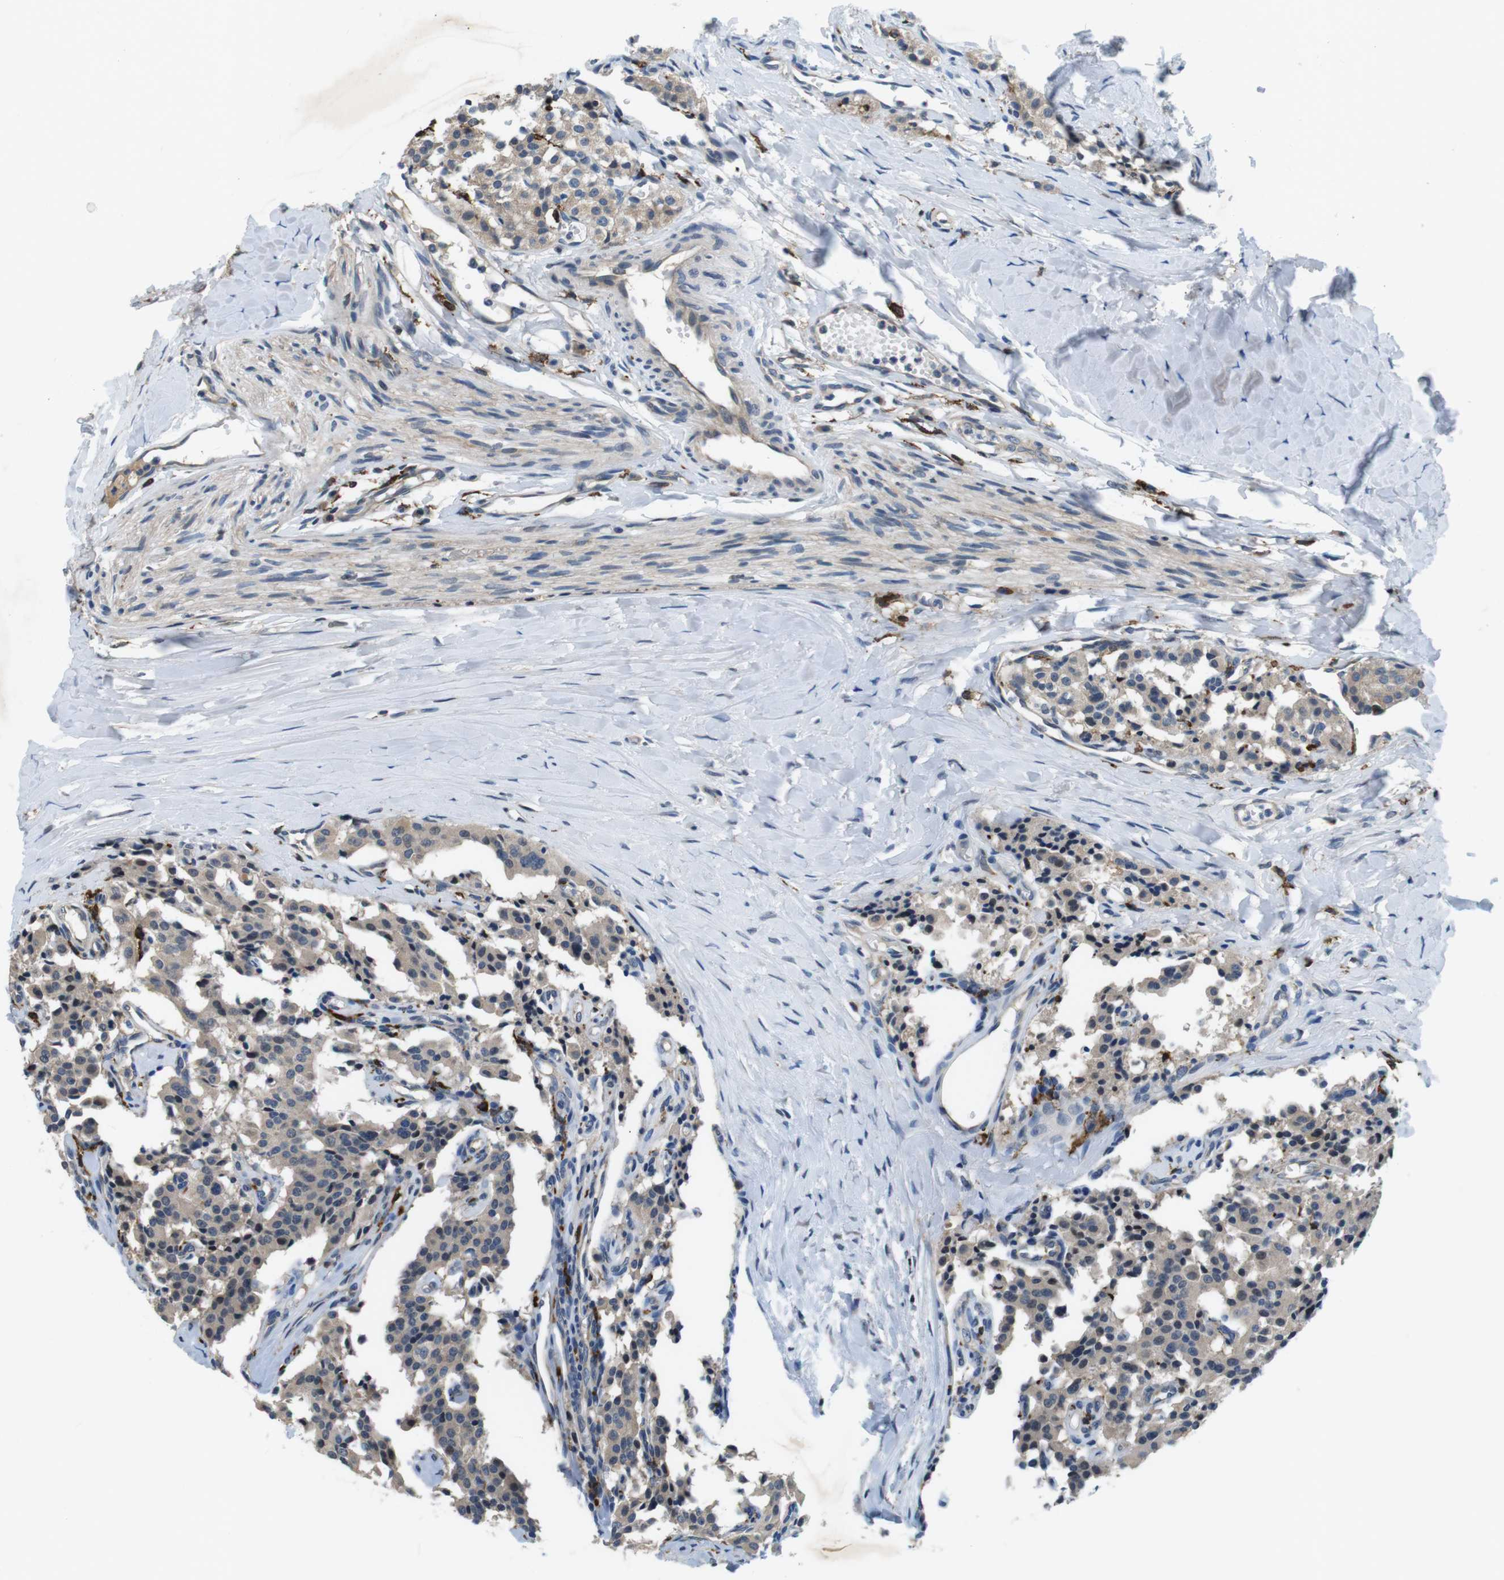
{"staining": {"intensity": "weak", "quantity": "25%-75%", "location": "cytoplasmic/membranous"}, "tissue": "carcinoid", "cell_type": "Tumor cells", "image_type": "cancer", "snomed": [{"axis": "morphology", "description": "Carcinoid, malignant, NOS"}, {"axis": "topography", "description": "Lung"}], "caption": "A brown stain highlights weak cytoplasmic/membranous expression of a protein in carcinoid (malignant) tumor cells.", "gene": "CD163L1", "patient": {"sex": "male", "age": 30}}